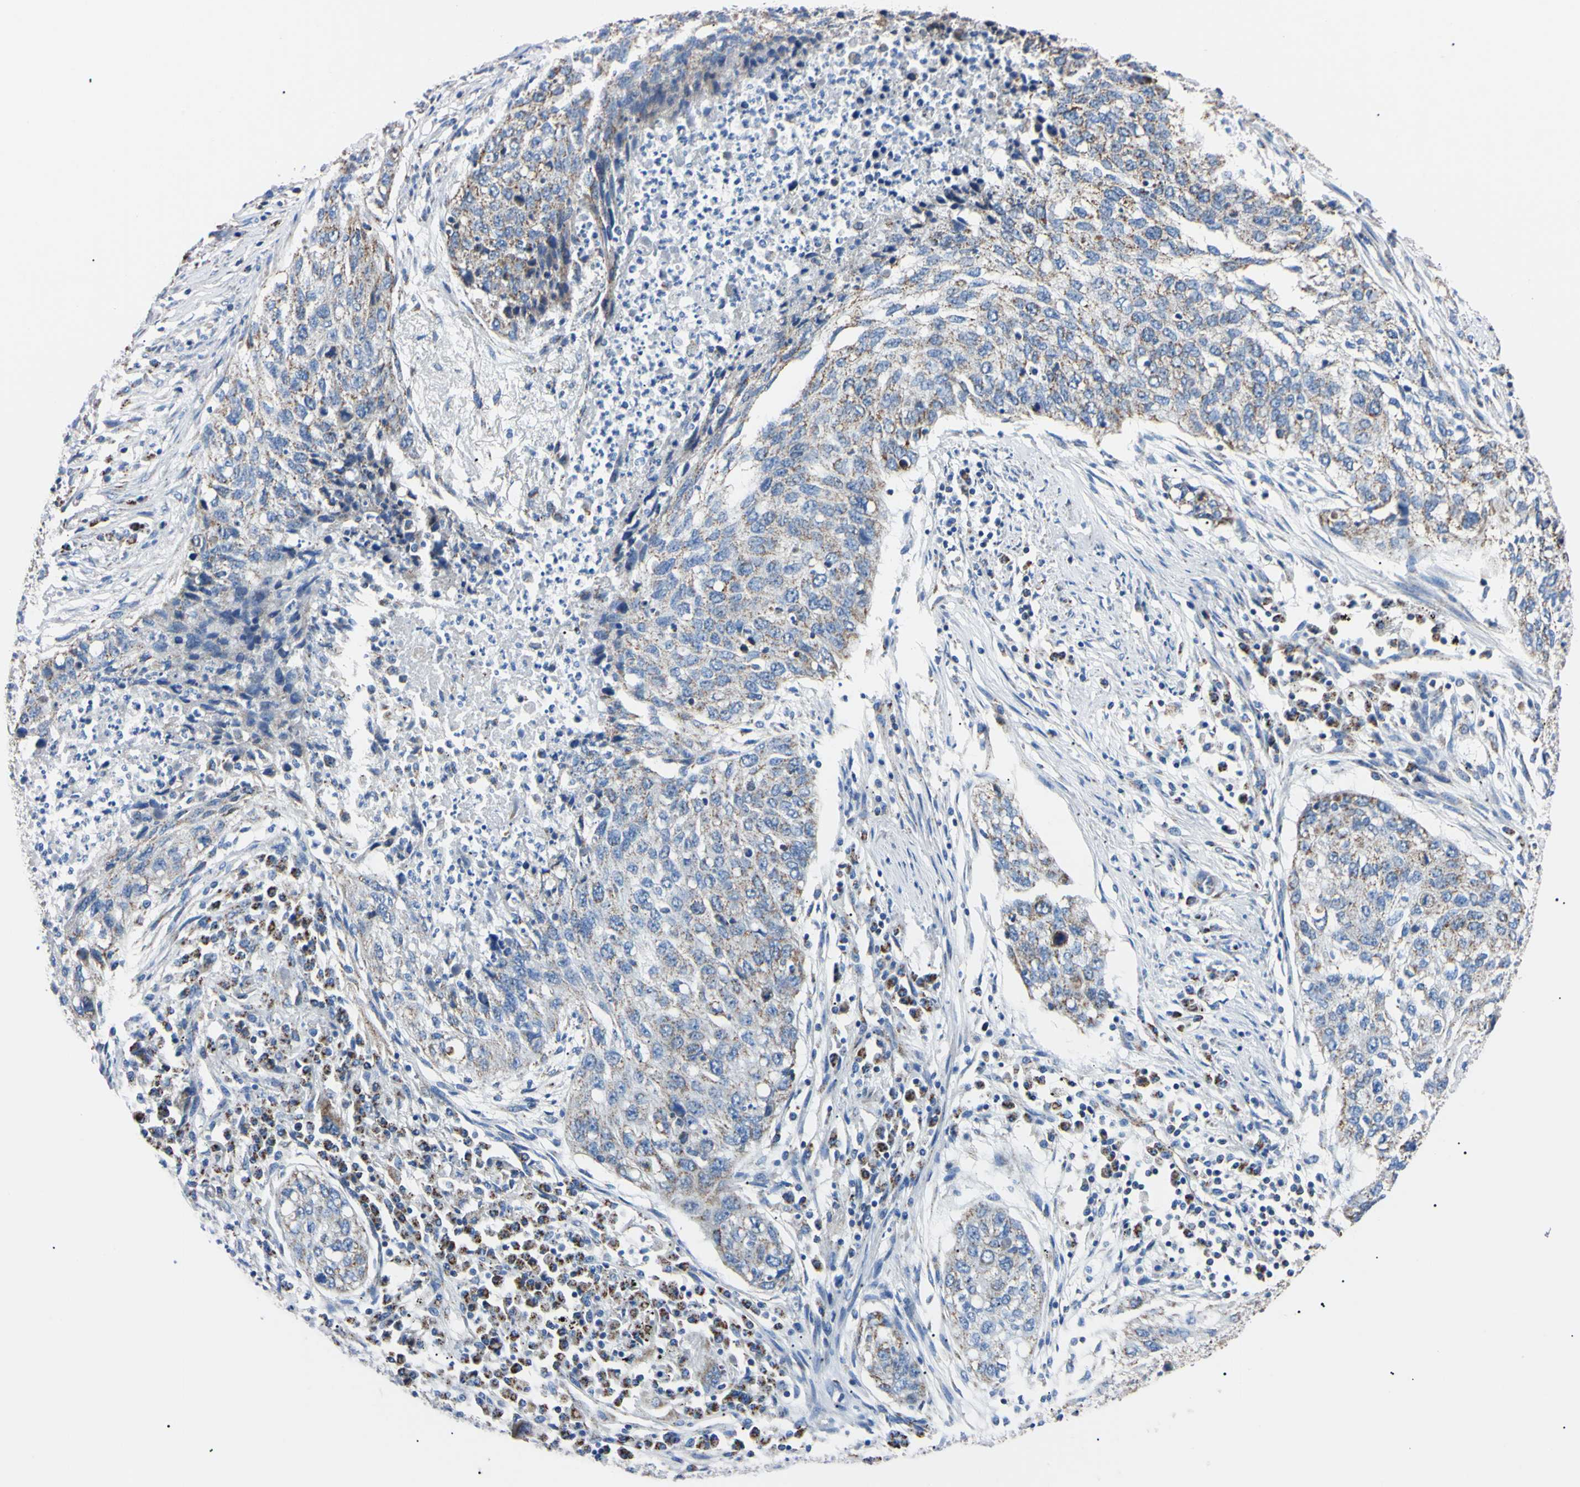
{"staining": {"intensity": "moderate", "quantity": "<25%", "location": "cytoplasmic/membranous"}, "tissue": "lung cancer", "cell_type": "Tumor cells", "image_type": "cancer", "snomed": [{"axis": "morphology", "description": "Squamous cell carcinoma, NOS"}, {"axis": "topography", "description": "Lung"}], "caption": "A photomicrograph showing moderate cytoplasmic/membranous positivity in about <25% of tumor cells in lung cancer (squamous cell carcinoma), as visualized by brown immunohistochemical staining.", "gene": "CLPP", "patient": {"sex": "female", "age": 63}}